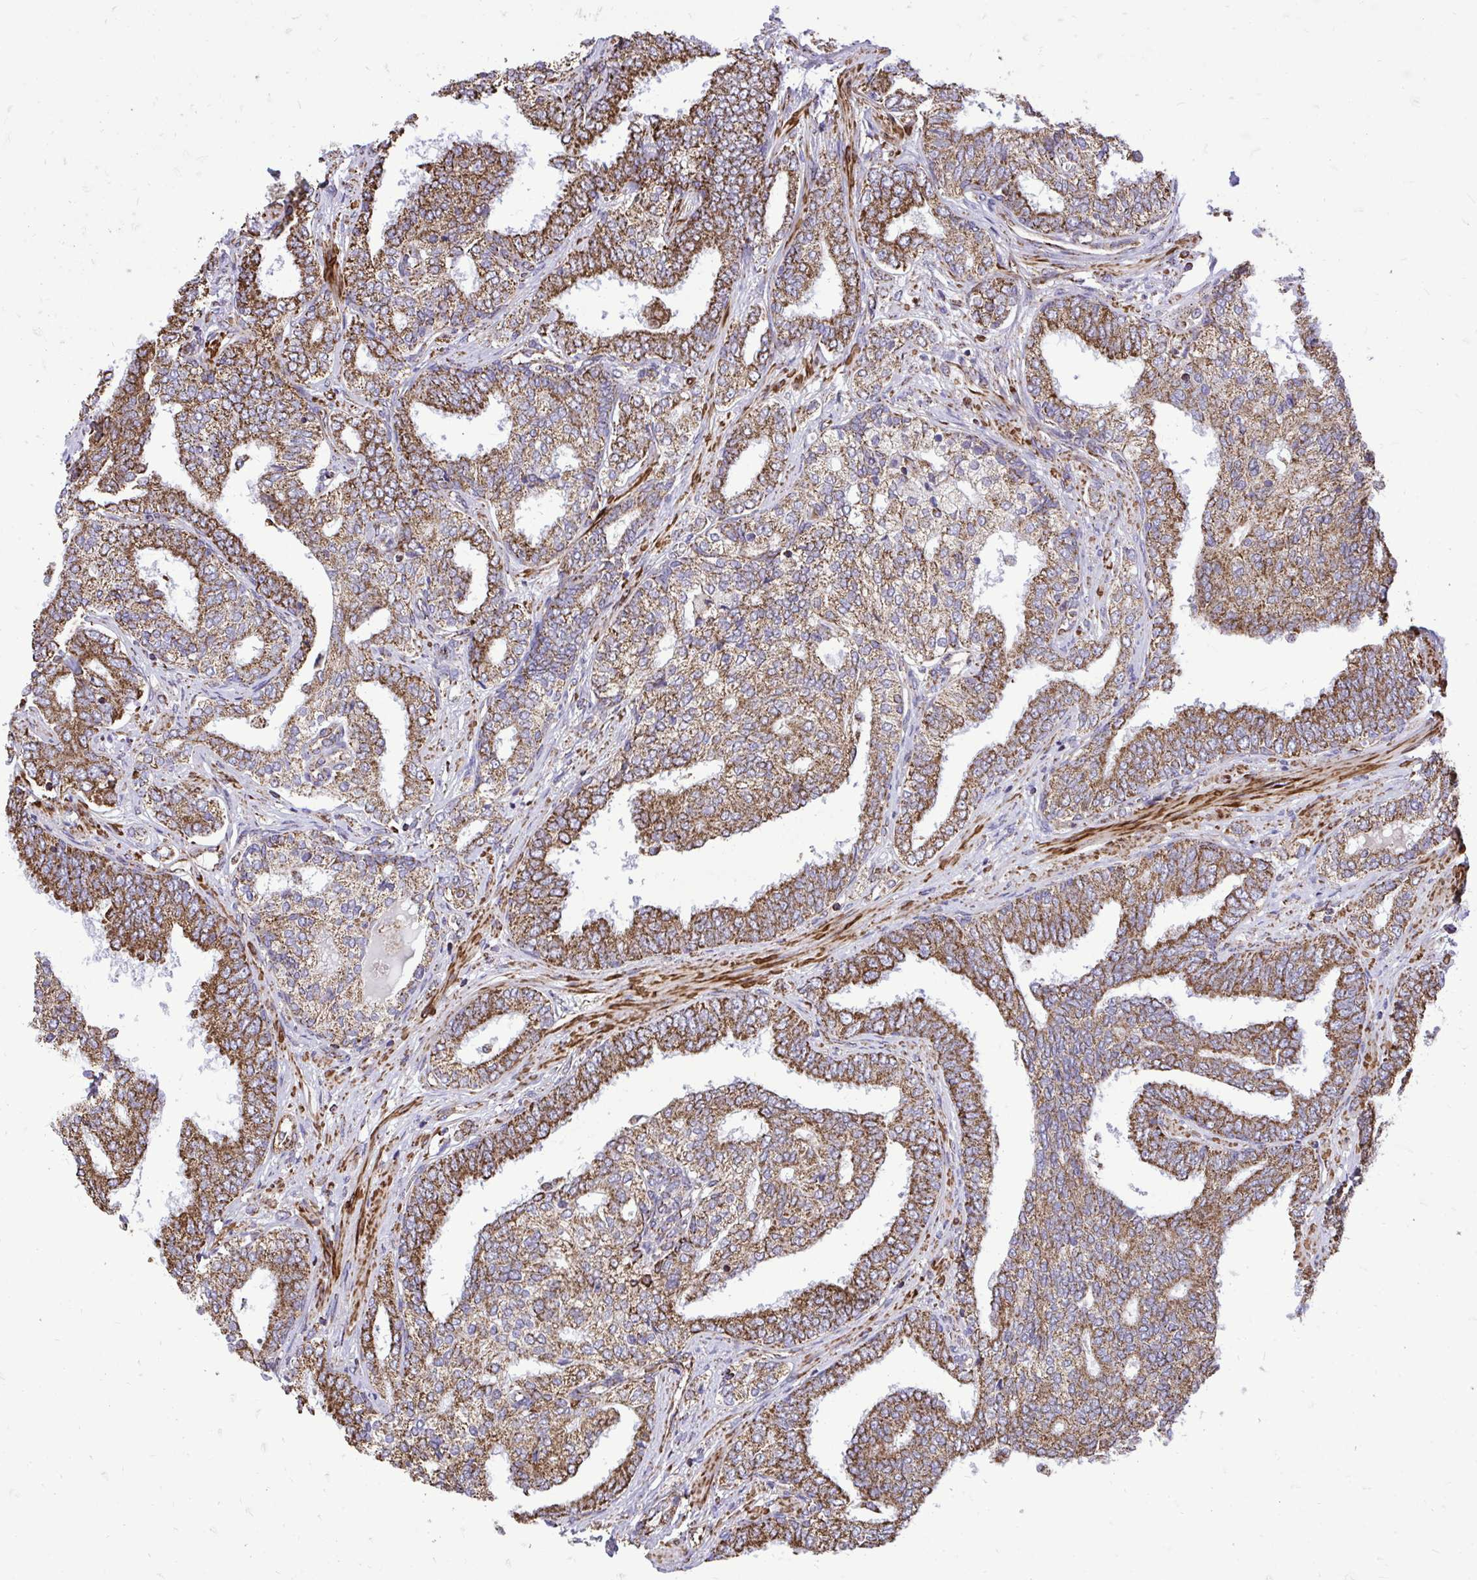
{"staining": {"intensity": "moderate", "quantity": ">75%", "location": "cytoplasmic/membranous"}, "tissue": "prostate cancer", "cell_type": "Tumor cells", "image_type": "cancer", "snomed": [{"axis": "morphology", "description": "Adenocarcinoma, High grade"}, {"axis": "topography", "description": "Prostate"}], "caption": "Tumor cells exhibit medium levels of moderate cytoplasmic/membranous positivity in approximately >75% of cells in human prostate cancer (adenocarcinoma (high-grade)).", "gene": "UBE2C", "patient": {"sex": "male", "age": 72}}